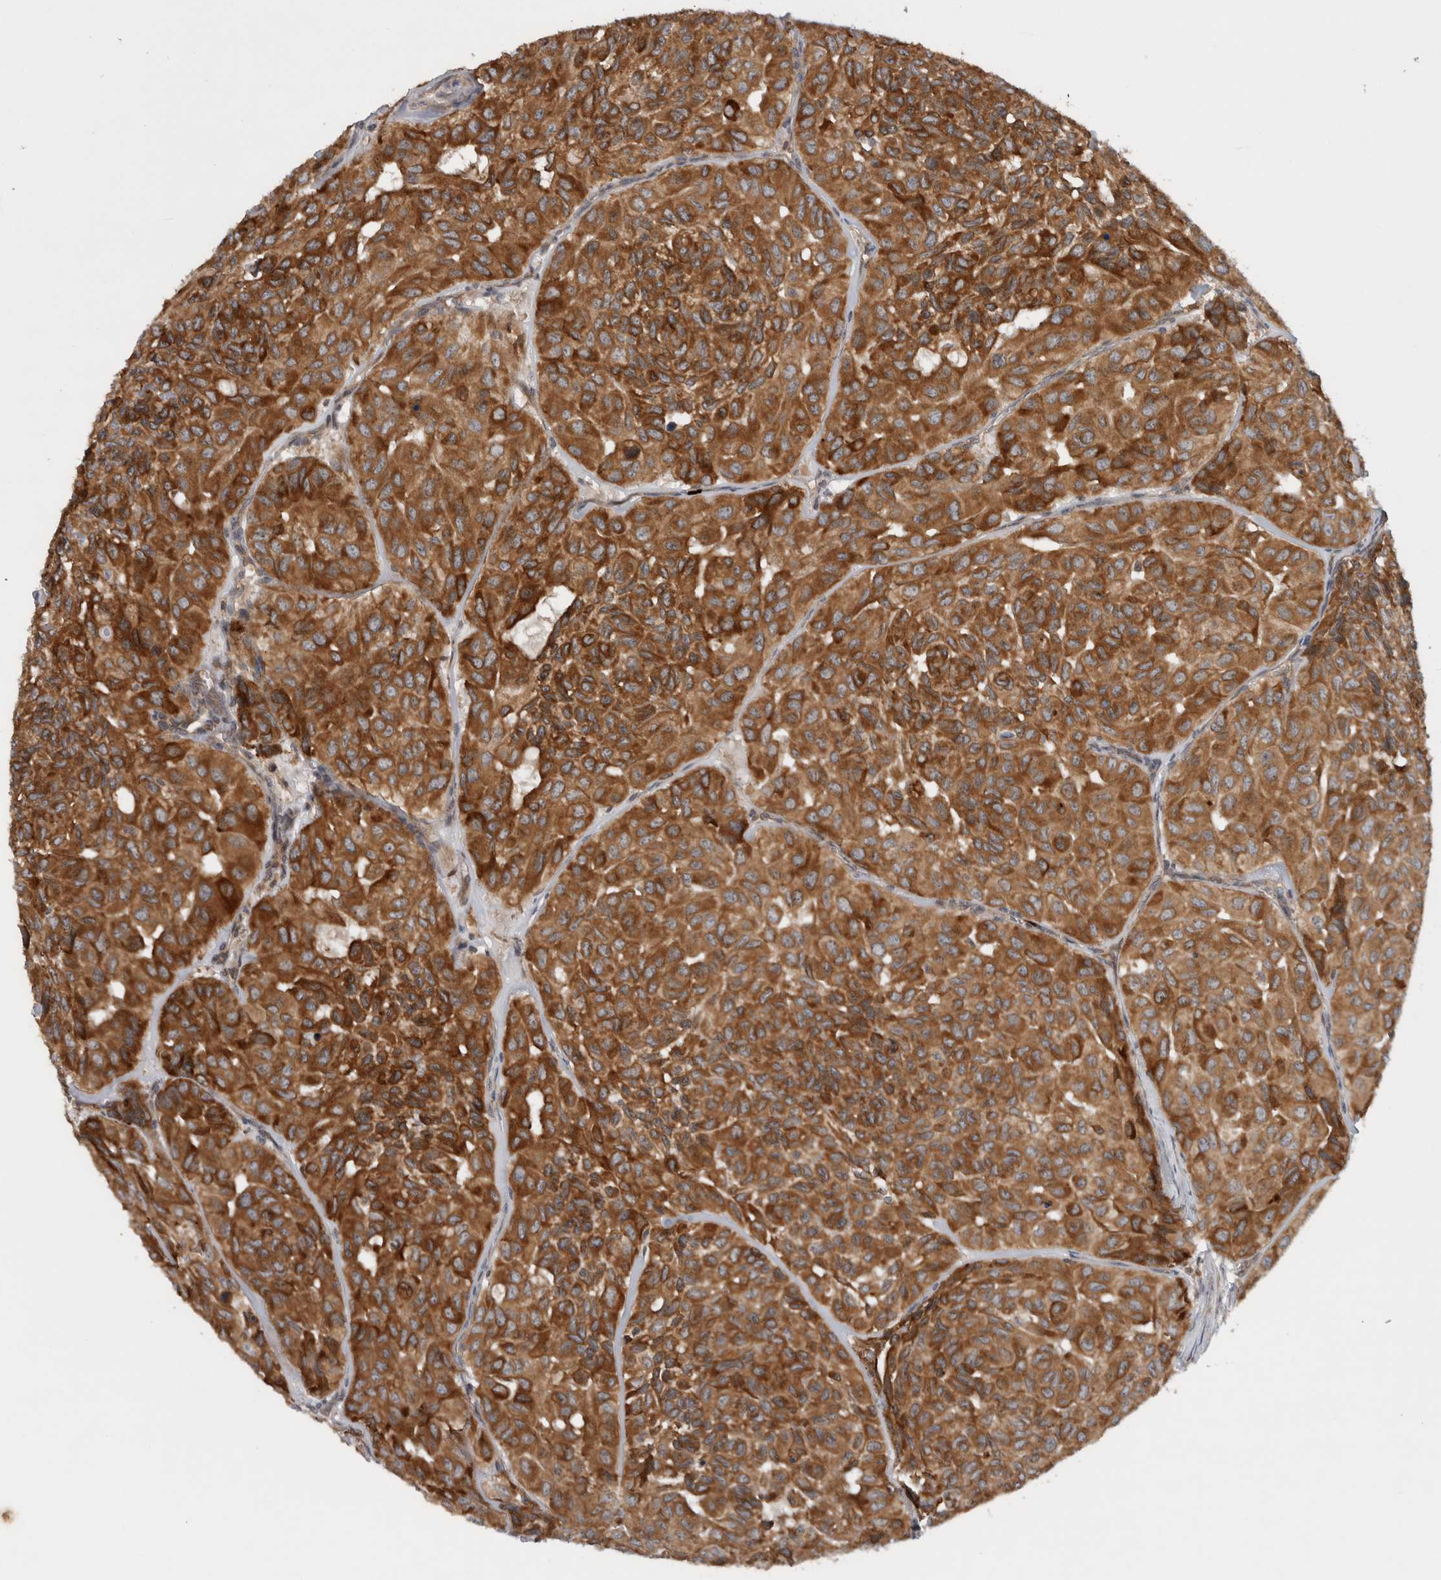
{"staining": {"intensity": "strong", "quantity": ">75%", "location": "cytoplasmic/membranous"}, "tissue": "head and neck cancer", "cell_type": "Tumor cells", "image_type": "cancer", "snomed": [{"axis": "morphology", "description": "Adenocarcinoma, NOS"}, {"axis": "topography", "description": "Salivary gland, NOS"}, {"axis": "topography", "description": "Head-Neck"}], "caption": "There is high levels of strong cytoplasmic/membranous expression in tumor cells of adenocarcinoma (head and neck), as demonstrated by immunohistochemical staining (brown color).", "gene": "PDCD2", "patient": {"sex": "female", "age": 76}}